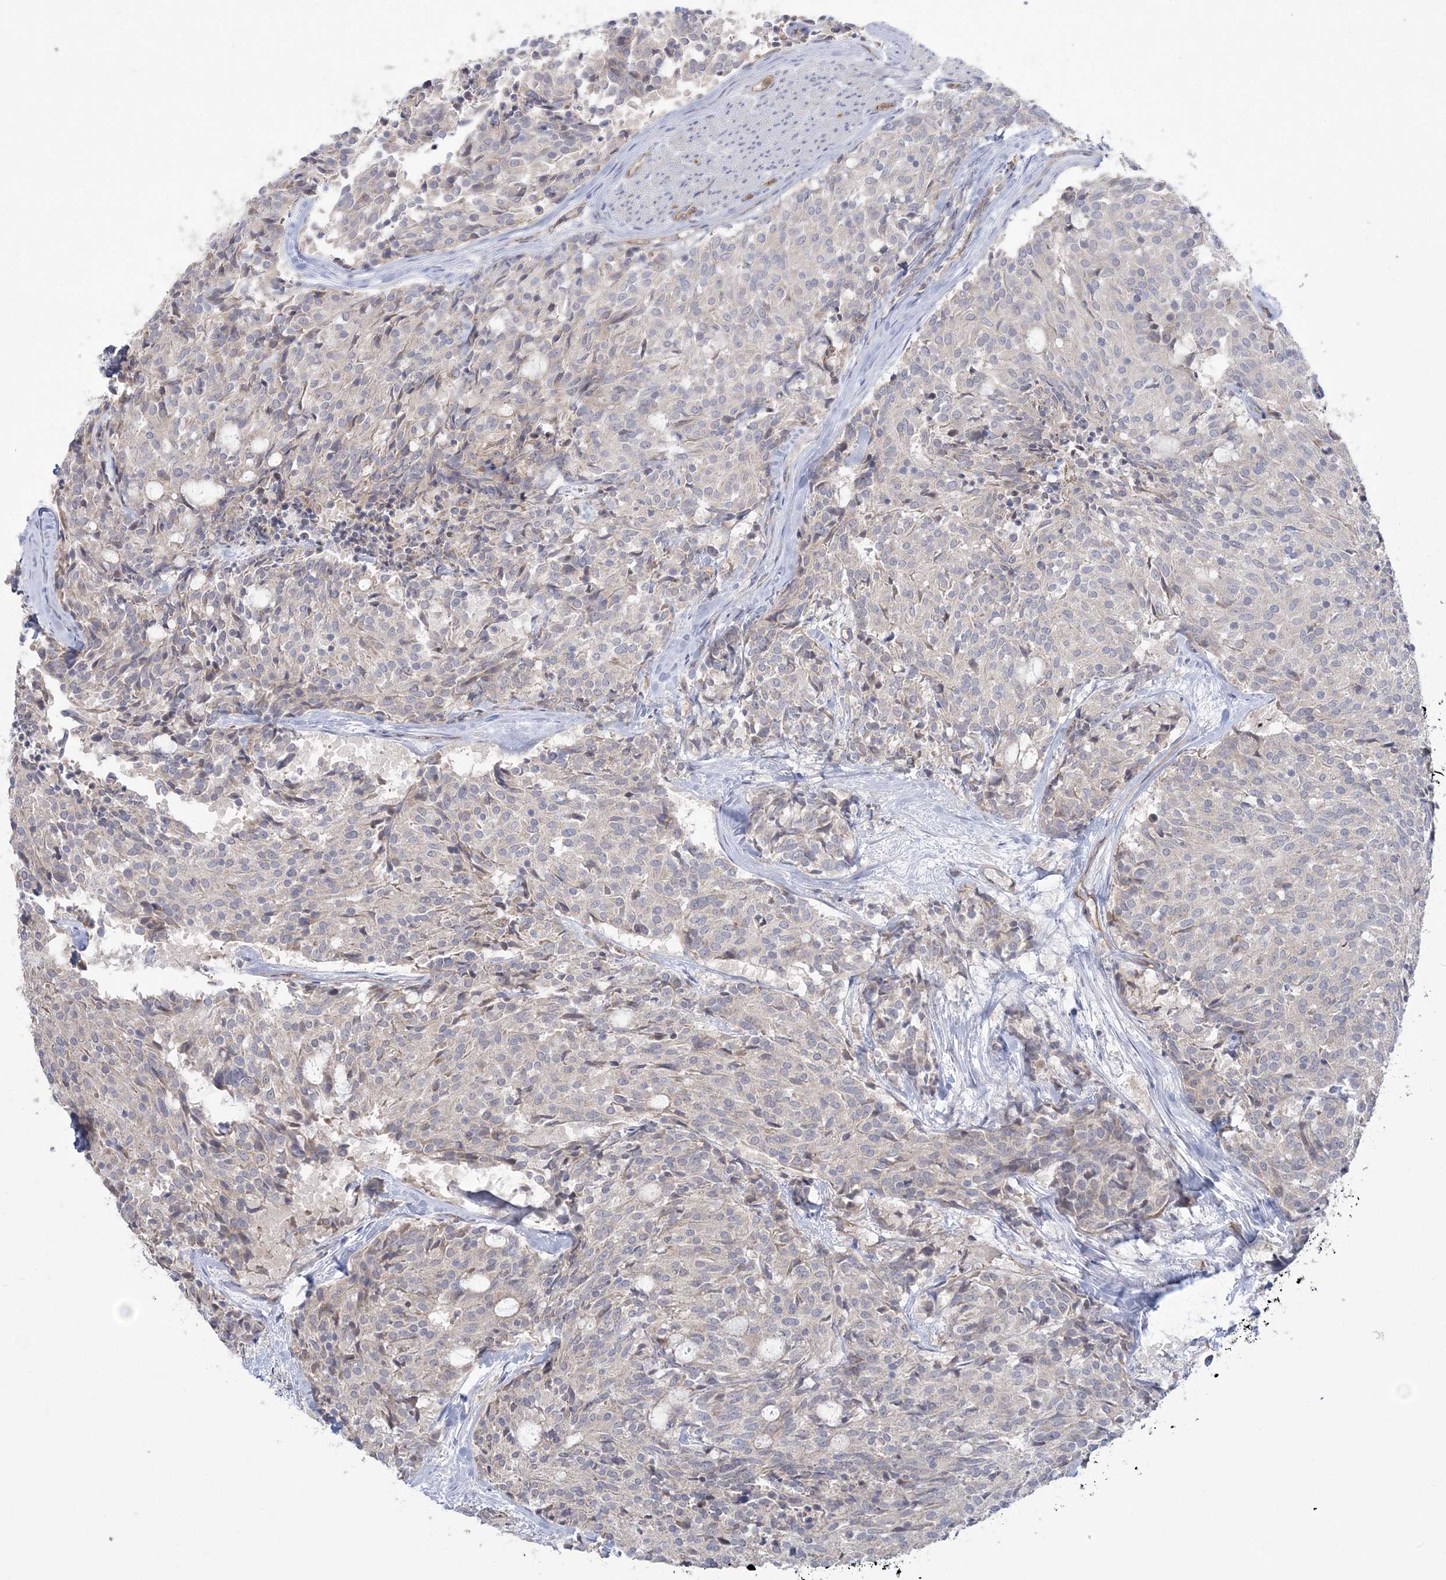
{"staining": {"intensity": "negative", "quantity": "none", "location": "none"}, "tissue": "carcinoid", "cell_type": "Tumor cells", "image_type": "cancer", "snomed": [{"axis": "morphology", "description": "Carcinoid, malignant, NOS"}, {"axis": "topography", "description": "Pancreas"}], "caption": "Immunohistochemical staining of carcinoid (malignant) shows no significant expression in tumor cells.", "gene": "FARSB", "patient": {"sex": "female", "age": 54}}